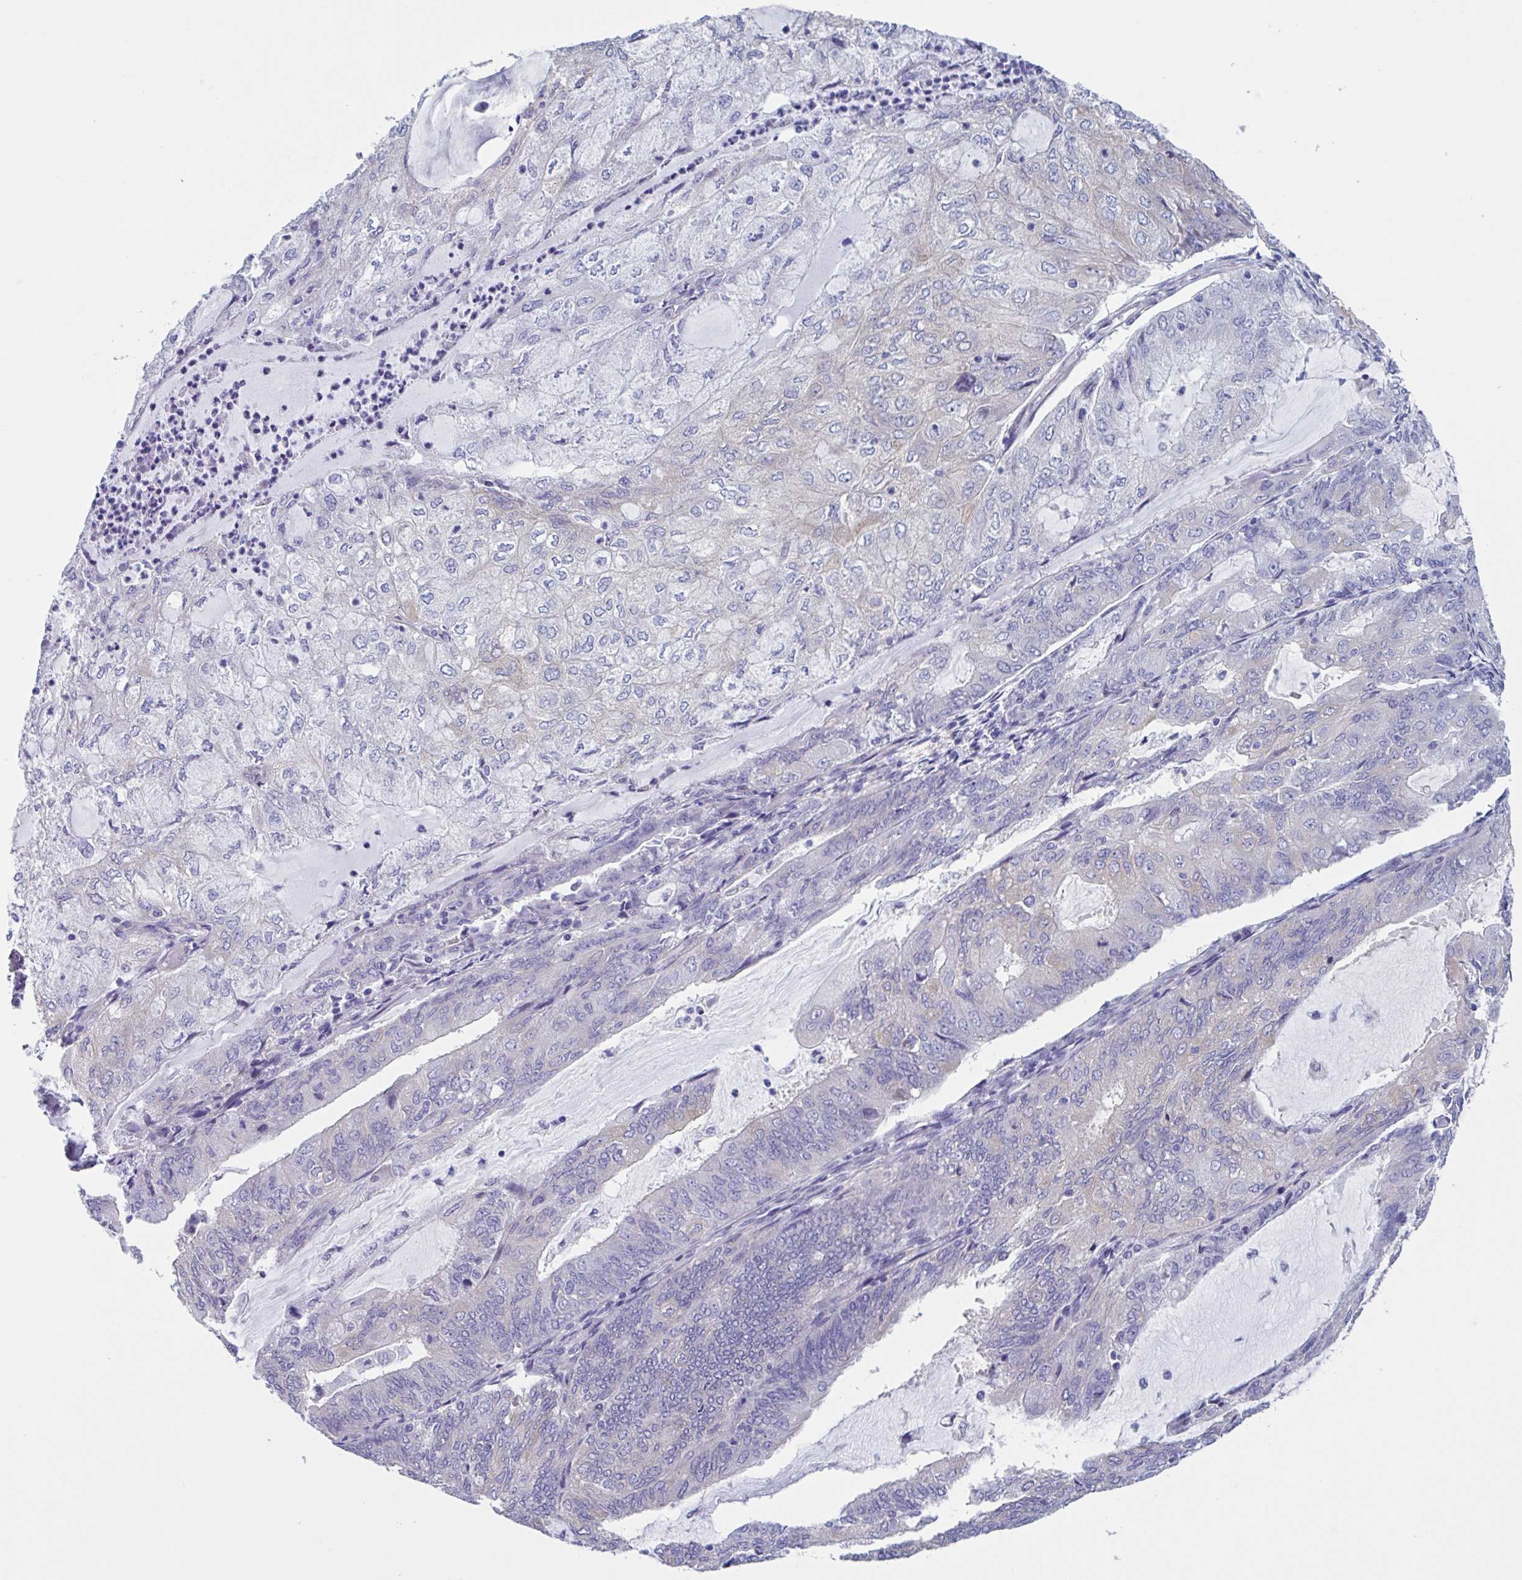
{"staining": {"intensity": "negative", "quantity": "none", "location": "none"}, "tissue": "endometrial cancer", "cell_type": "Tumor cells", "image_type": "cancer", "snomed": [{"axis": "morphology", "description": "Adenocarcinoma, NOS"}, {"axis": "topography", "description": "Endometrium"}], "caption": "Immunohistochemical staining of human endometrial adenocarcinoma demonstrates no significant staining in tumor cells.", "gene": "LPIN3", "patient": {"sex": "female", "age": 81}}